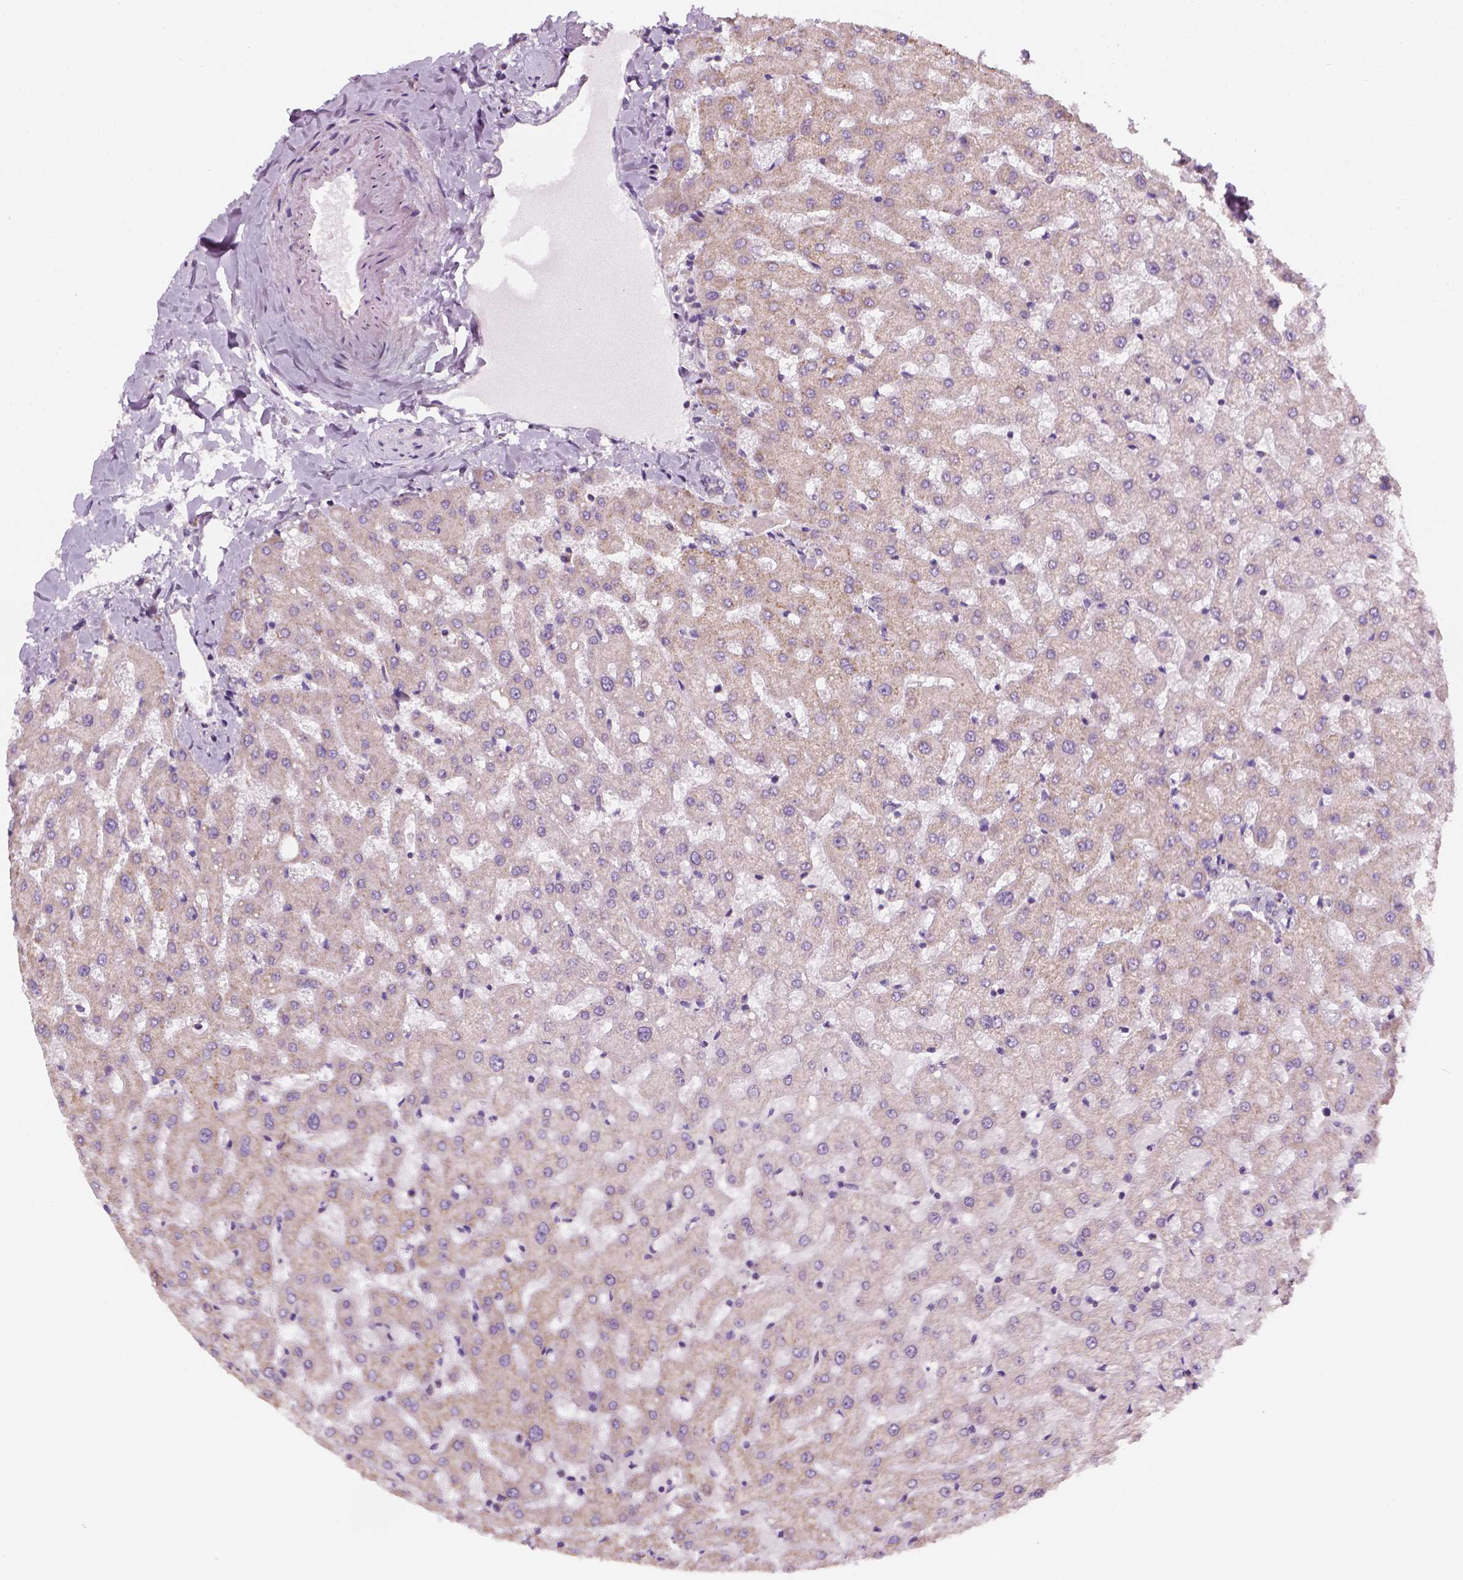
{"staining": {"intensity": "negative", "quantity": "none", "location": "none"}, "tissue": "liver", "cell_type": "Cholangiocytes", "image_type": "normal", "snomed": [{"axis": "morphology", "description": "Normal tissue, NOS"}, {"axis": "topography", "description": "Liver"}], "caption": "Cholangiocytes are negative for protein expression in normal human liver. (DAB (3,3'-diaminobenzidine) immunohistochemistry (IHC) with hematoxylin counter stain).", "gene": "AWAT2", "patient": {"sex": "female", "age": 50}}